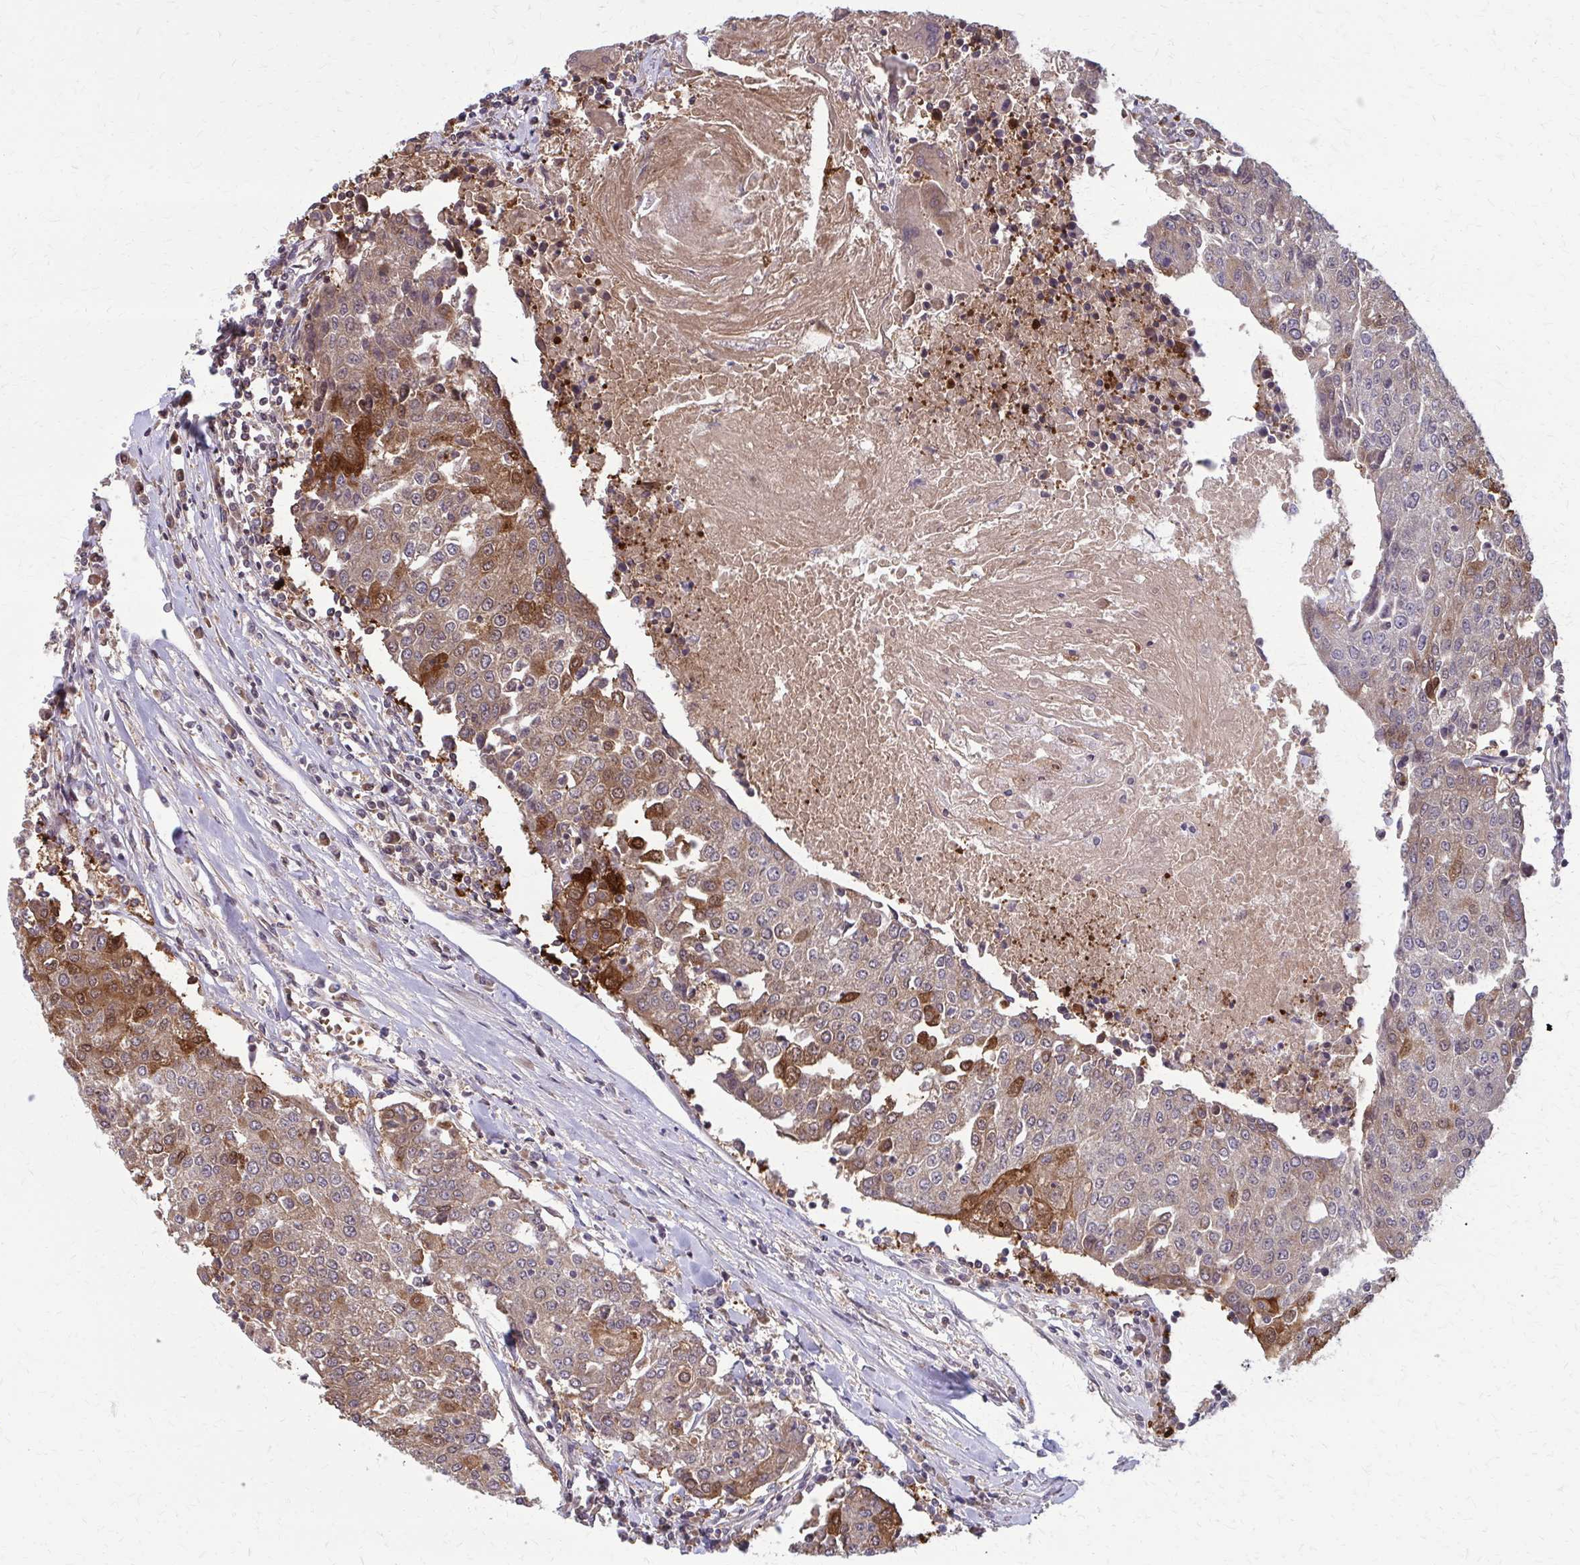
{"staining": {"intensity": "strong", "quantity": "25%-75%", "location": "cytoplasmic/membranous"}, "tissue": "urothelial cancer", "cell_type": "Tumor cells", "image_type": "cancer", "snomed": [{"axis": "morphology", "description": "Urothelial carcinoma, High grade"}, {"axis": "topography", "description": "Urinary bladder"}], "caption": "An immunohistochemistry image of tumor tissue is shown. Protein staining in brown shows strong cytoplasmic/membranous positivity in high-grade urothelial carcinoma within tumor cells. The staining was performed using DAB (3,3'-diaminobenzidine), with brown indicating positive protein expression. Nuclei are stained blue with hematoxylin.", "gene": "DBI", "patient": {"sex": "female", "age": 85}}